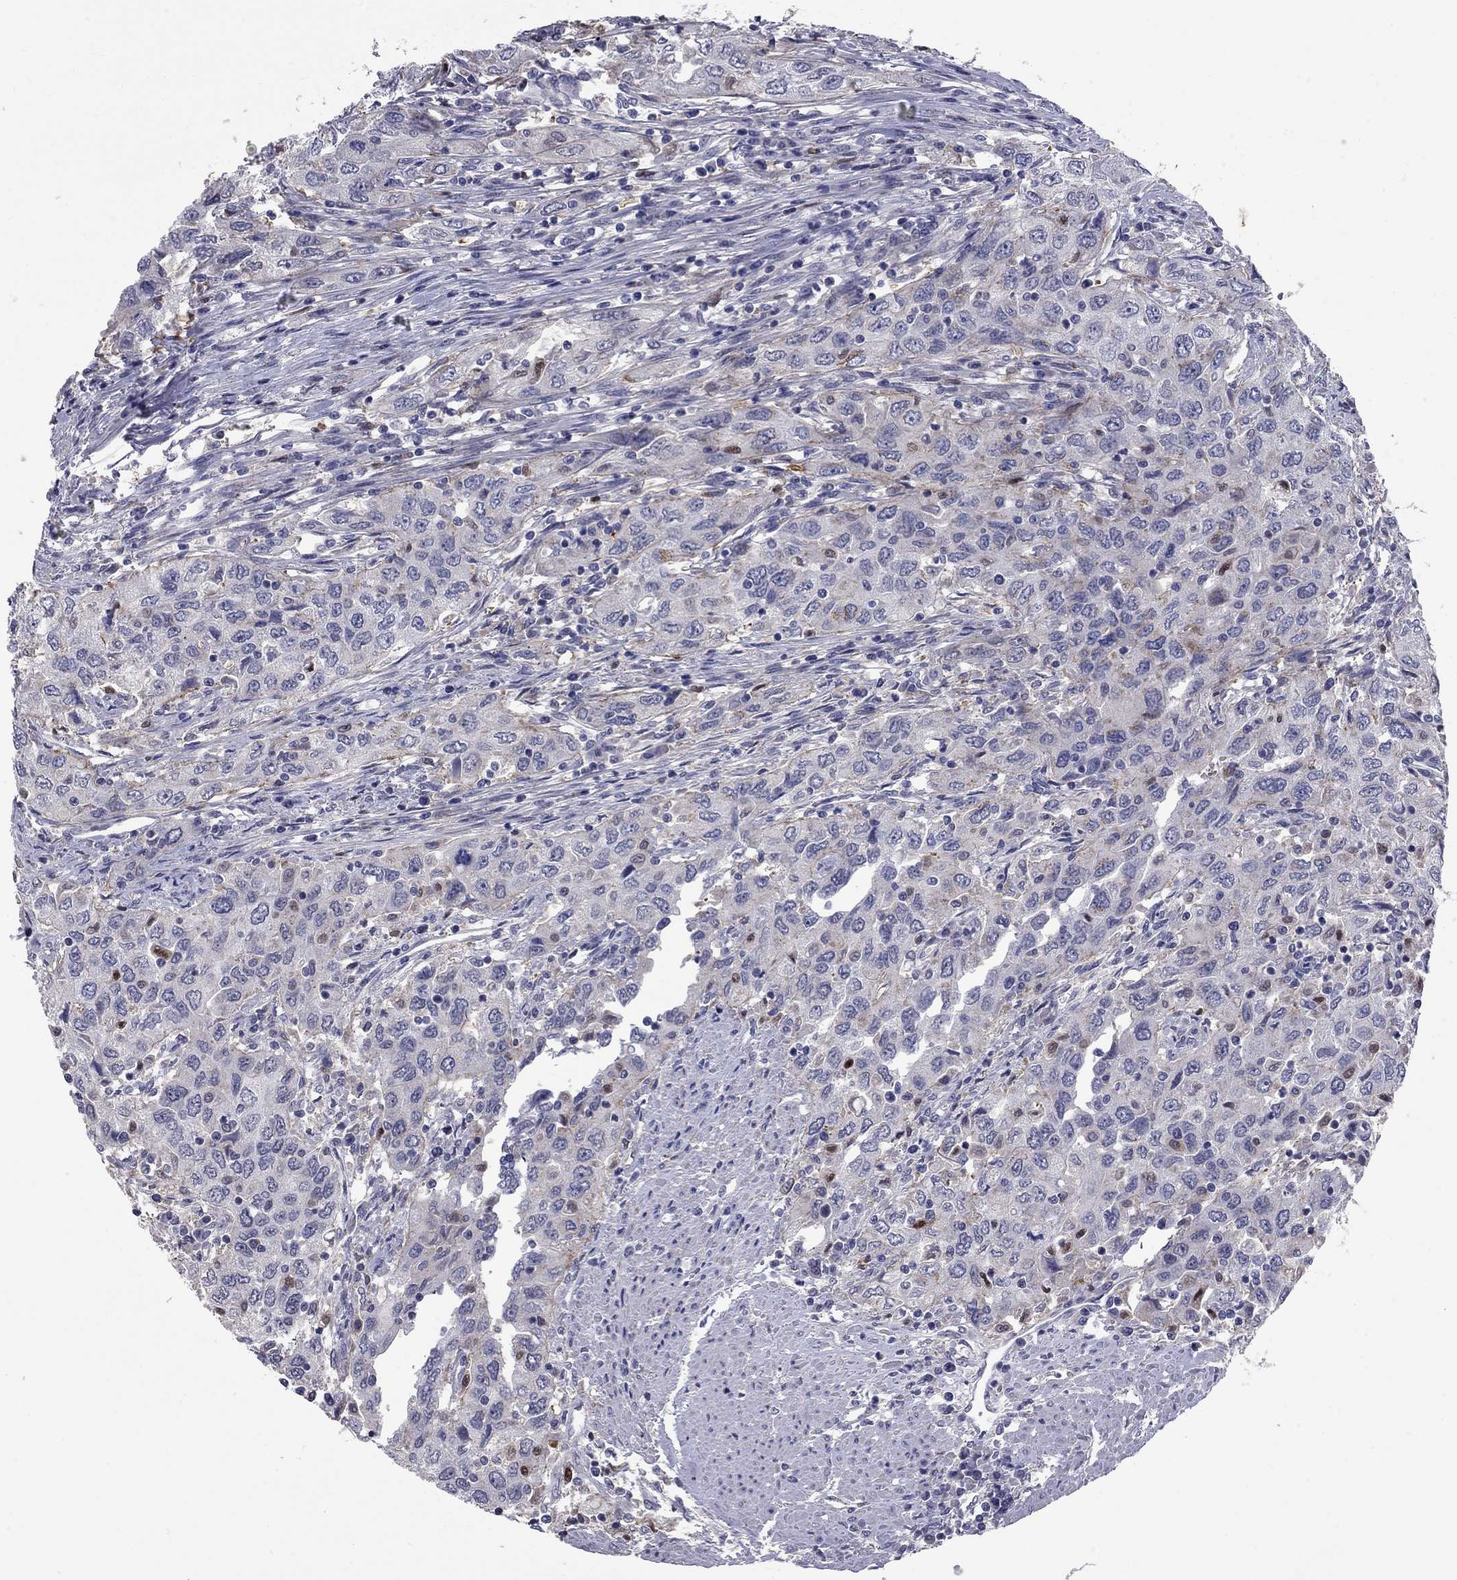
{"staining": {"intensity": "negative", "quantity": "none", "location": "none"}, "tissue": "urothelial cancer", "cell_type": "Tumor cells", "image_type": "cancer", "snomed": [{"axis": "morphology", "description": "Urothelial carcinoma, High grade"}, {"axis": "topography", "description": "Urinary bladder"}], "caption": "Immunohistochemistry (IHC) histopathology image of human high-grade urothelial carcinoma stained for a protein (brown), which displays no positivity in tumor cells.", "gene": "HTR4", "patient": {"sex": "male", "age": 76}}